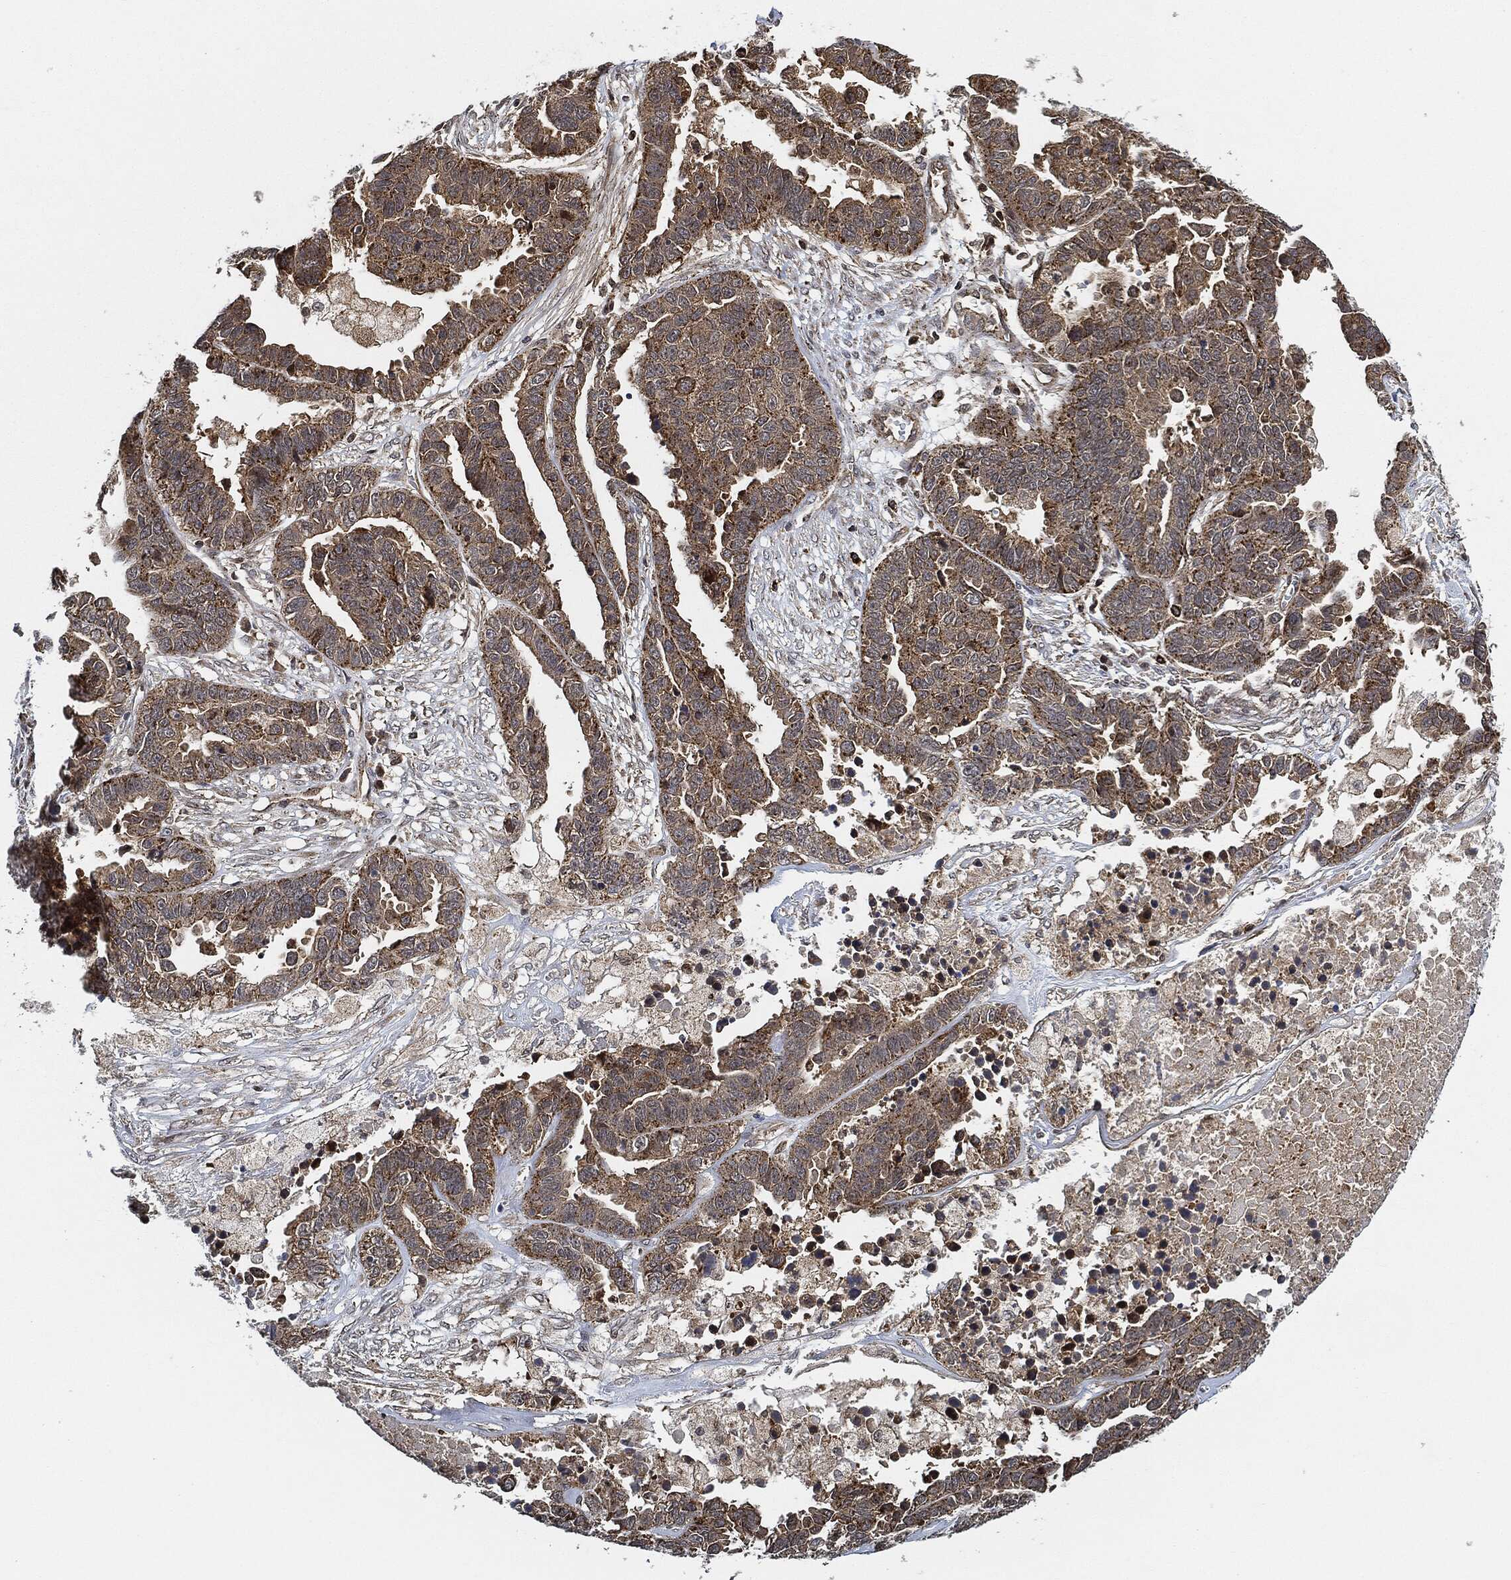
{"staining": {"intensity": "strong", "quantity": "25%-75%", "location": "cytoplasmic/membranous"}, "tissue": "ovarian cancer", "cell_type": "Tumor cells", "image_type": "cancer", "snomed": [{"axis": "morphology", "description": "Cystadenocarcinoma, serous, NOS"}, {"axis": "topography", "description": "Ovary"}], "caption": "An immunohistochemistry (IHC) micrograph of tumor tissue is shown. Protein staining in brown labels strong cytoplasmic/membranous positivity in ovarian serous cystadenocarcinoma within tumor cells.", "gene": "MAP3K3", "patient": {"sex": "female", "age": 87}}